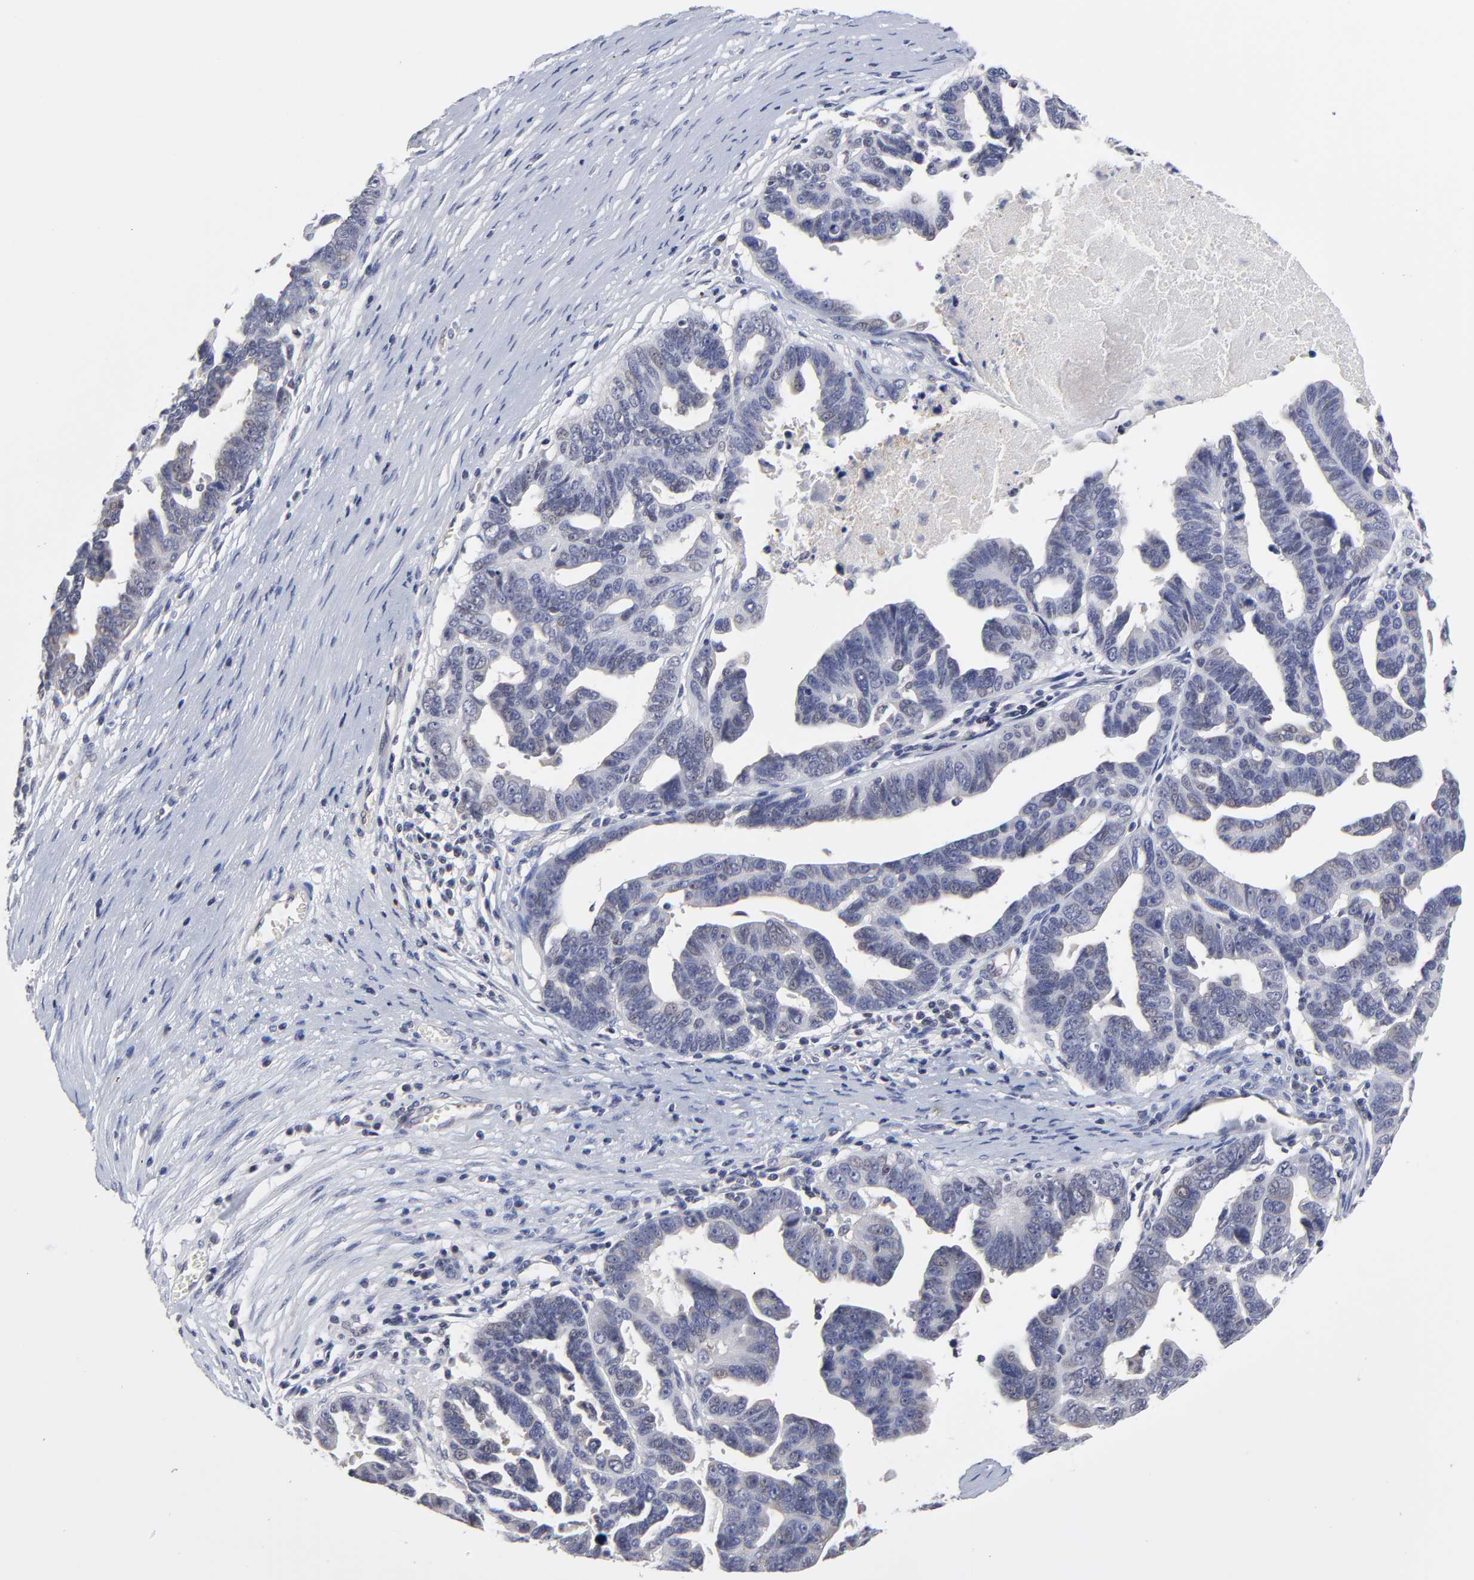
{"staining": {"intensity": "weak", "quantity": "<25%", "location": "nuclear"}, "tissue": "ovarian cancer", "cell_type": "Tumor cells", "image_type": "cancer", "snomed": [{"axis": "morphology", "description": "Carcinoma, endometroid"}, {"axis": "morphology", "description": "Cystadenocarcinoma, serous, NOS"}, {"axis": "topography", "description": "Ovary"}], "caption": "Human ovarian cancer stained for a protein using IHC displays no positivity in tumor cells.", "gene": "ZNF157", "patient": {"sex": "female", "age": 45}}